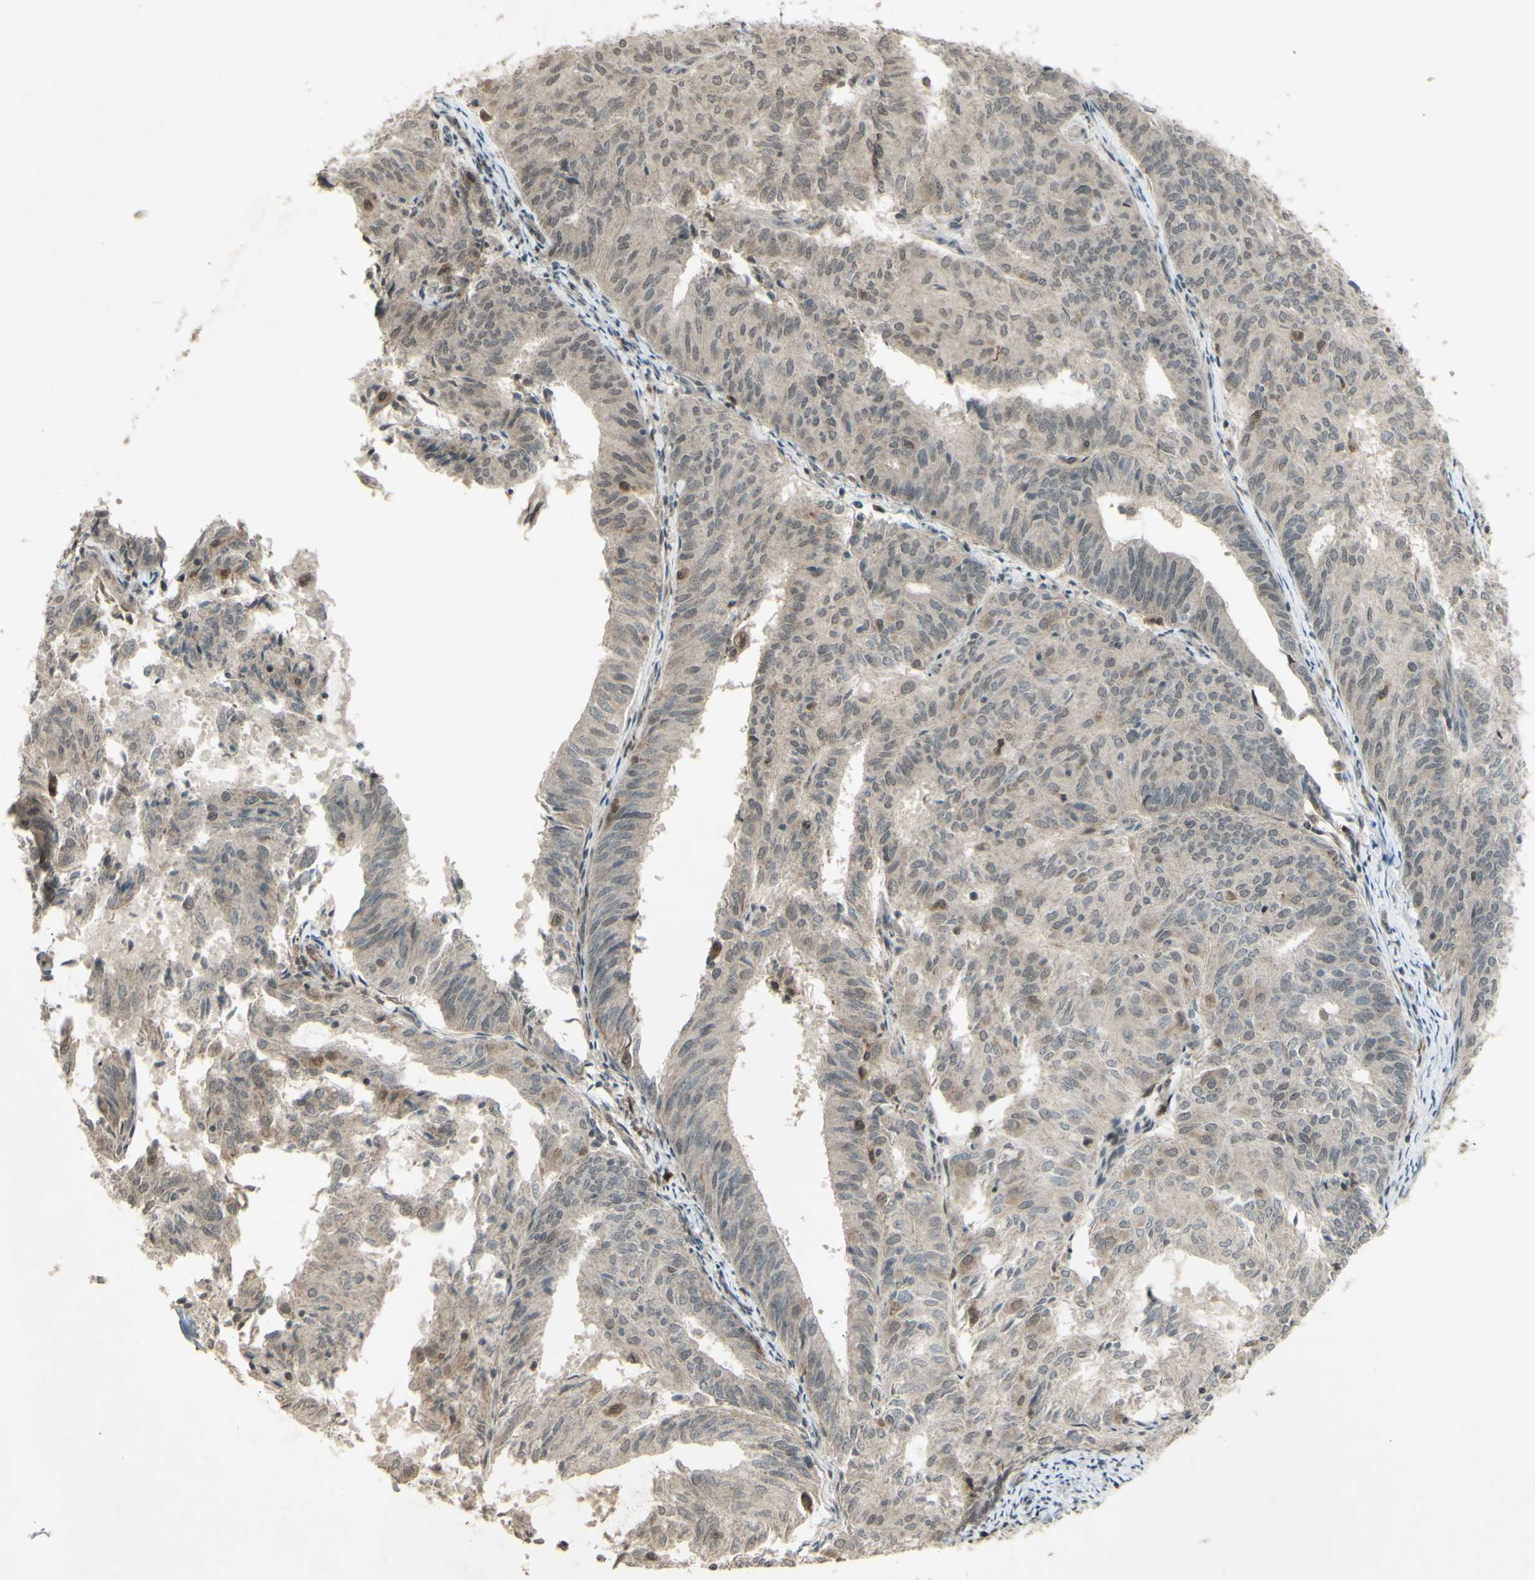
{"staining": {"intensity": "weak", "quantity": ">75%", "location": "cytoplasmic/membranous"}, "tissue": "endometrial cancer", "cell_type": "Tumor cells", "image_type": "cancer", "snomed": [{"axis": "morphology", "description": "Adenocarcinoma, NOS"}, {"axis": "topography", "description": "Uterus"}], "caption": "Immunohistochemistry (IHC) of endometrial cancer displays low levels of weak cytoplasmic/membranous expression in approximately >75% of tumor cells.", "gene": "BLNK", "patient": {"sex": "female", "age": 60}}